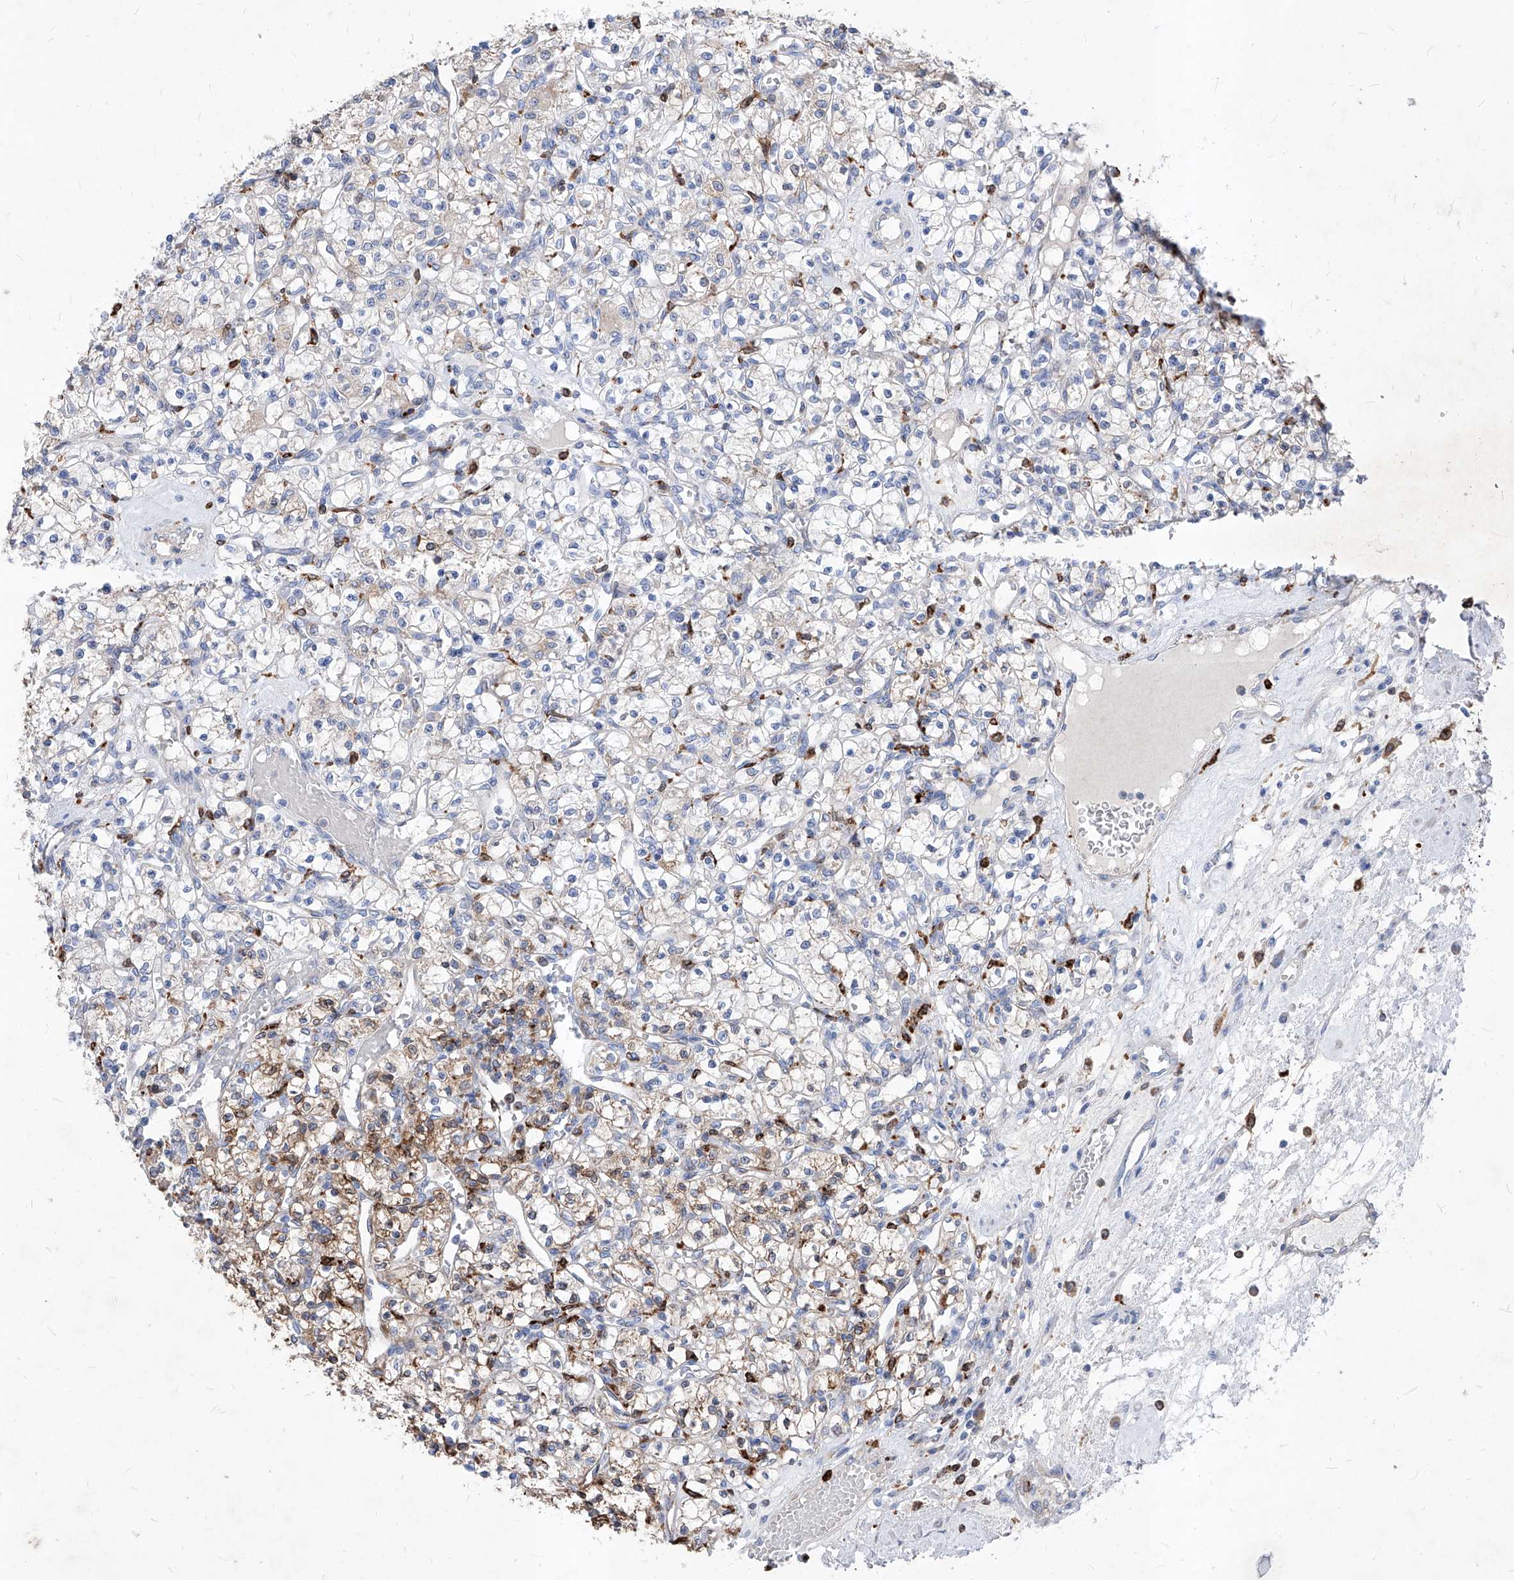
{"staining": {"intensity": "moderate", "quantity": "<25%", "location": "cytoplasmic/membranous"}, "tissue": "renal cancer", "cell_type": "Tumor cells", "image_type": "cancer", "snomed": [{"axis": "morphology", "description": "Adenocarcinoma, NOS"}, {"axis": "topography", "description": "Kidney"}], "caption": "Moderate cytoplasmic/membranous staining is appreciated in approximately <25% of tumor cells in renal adenocarcinoma.", "gene": "UBOX5", "patient": {"sex": "female", "age": 59}}